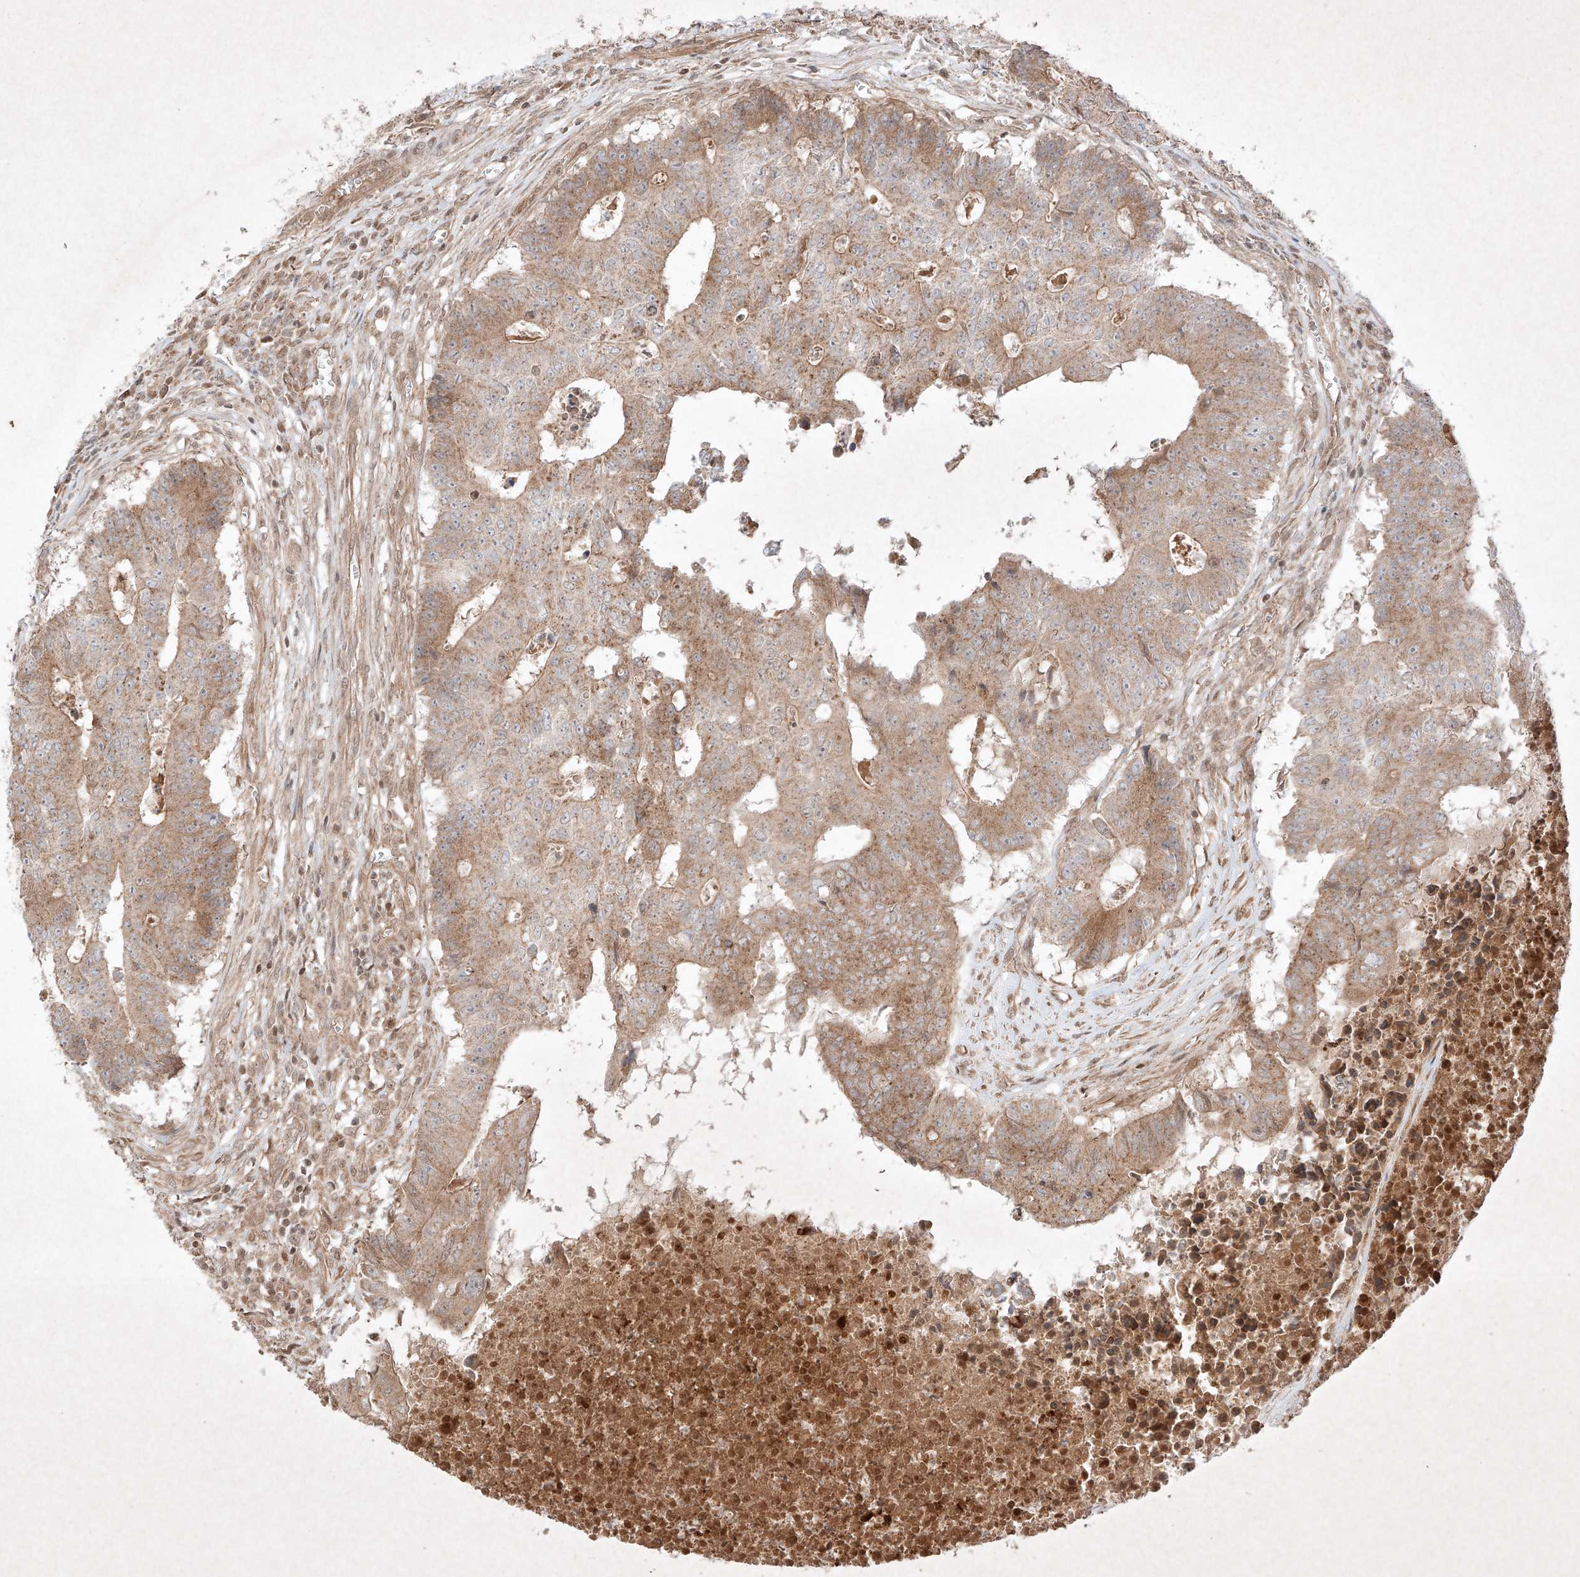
{"staining": {"intensity": "moderate", "quantity": ">75%", "location": "cytoplasmic/membranous"}, "tissue": "colorectal cancer", "cell_type": "Tumor cells", "image_type": "cancer", "snomed": [{"axis": "morphology", "description": "Adenocarcinoma, NOS"}, {"axis": "topography", "description": "Colon"}], "caption": "Colorectal cancer (adenocarcinoma) tissue shows moderate cytoplasmic/membranous staining in approximately >75% of tumor cells", "gene": "RNF31", "patient": {"sex": "male", "age": 87}}